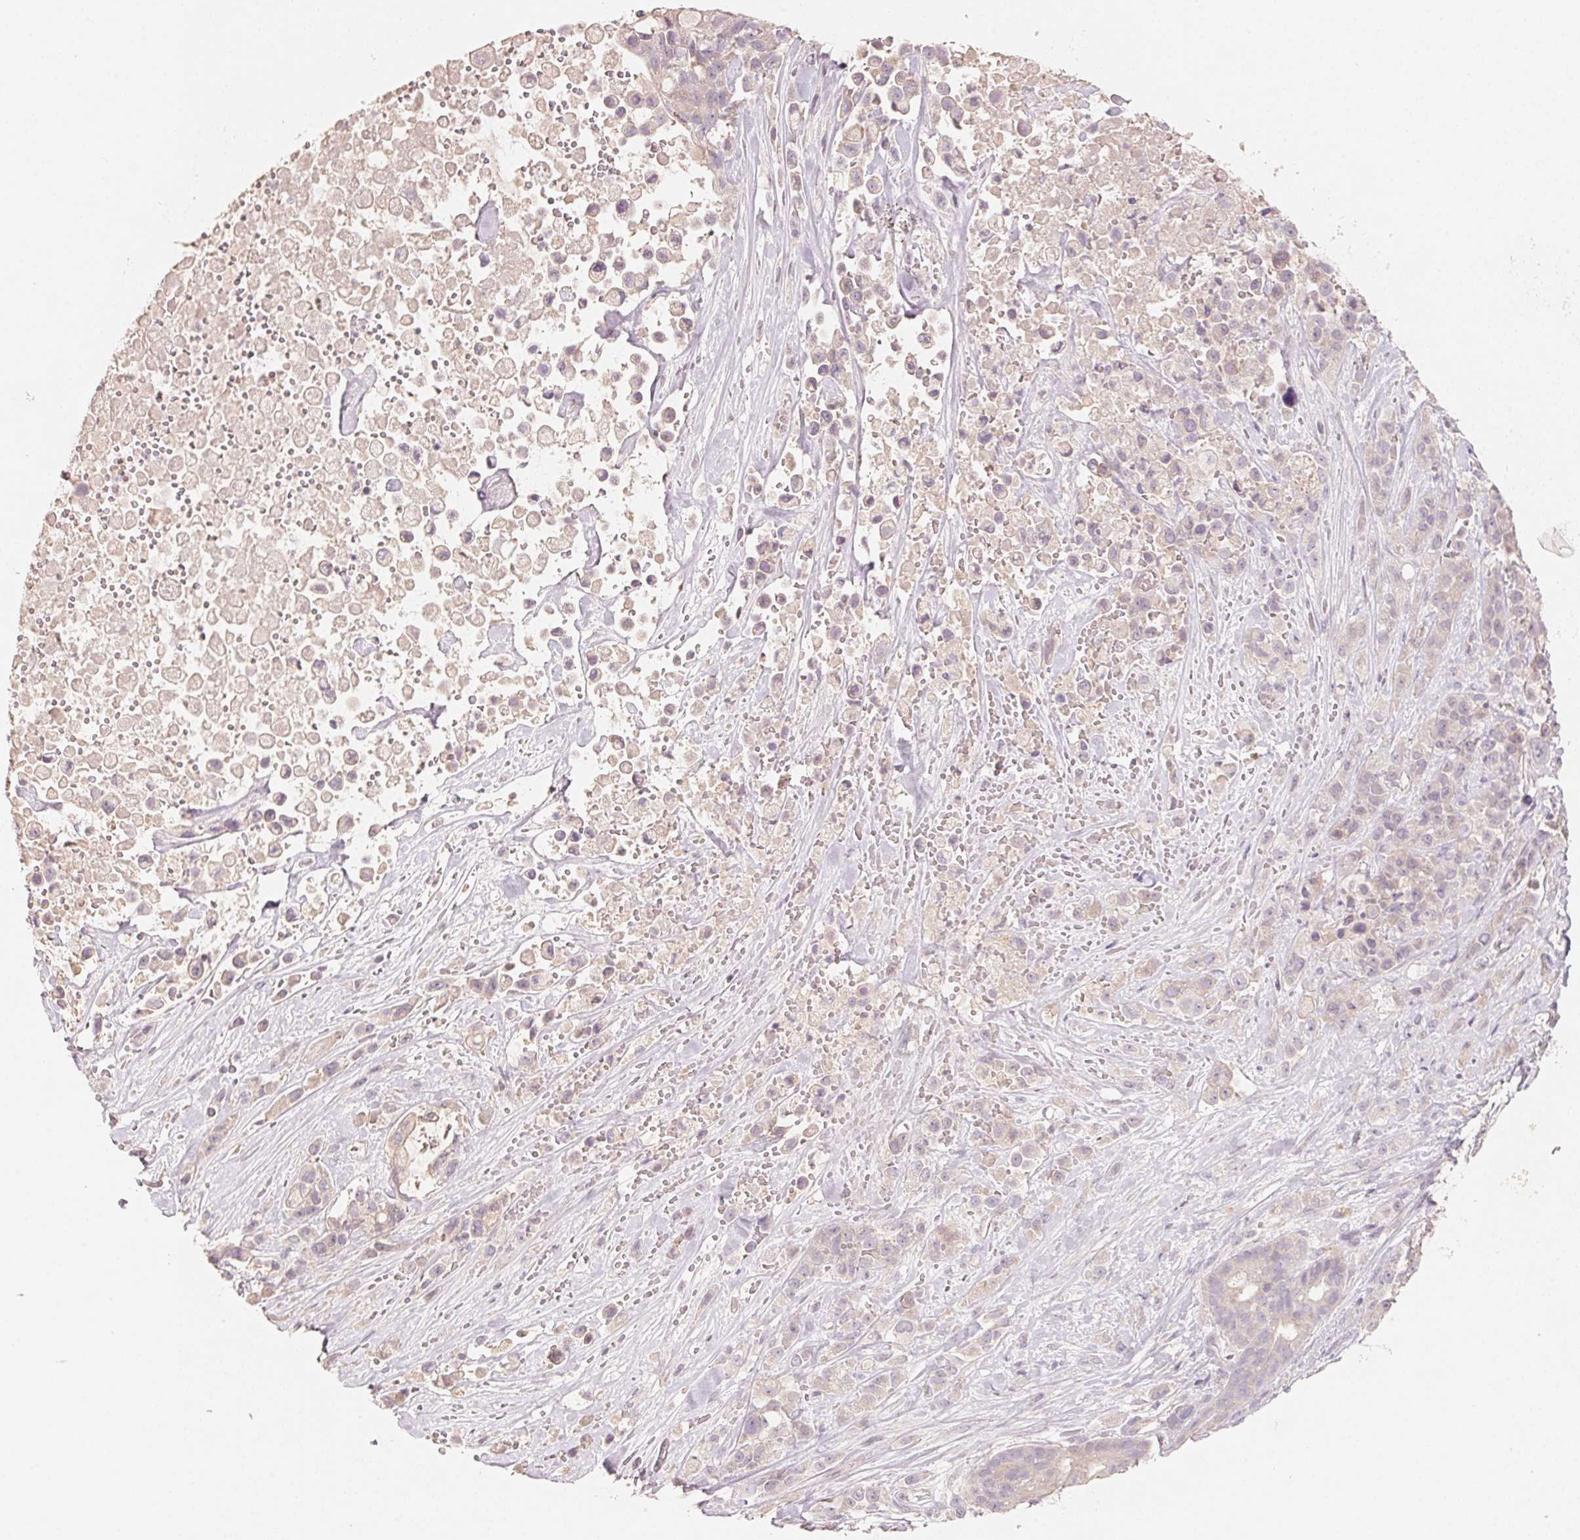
{"staining": {"intensity": "negative", "quantity": "none", "location": "none"}, "tissue": "pancreatic cancer", "cell_type": "Tumor cells", "image_type": "cancer", "snomed": [{"axis": "morphology", "description": "Adenocarcinoma, NOS"}, {"axis": "topography", "description": "Pancreas"}], "caption": "Human adenocarcinoma (pancreatic) stained for a protein using immunohistochemistry (IHC) demonstrates no staining in tumor cells.", "gene": "TP53AIP1", "patient": {"sex": "male", "age": 44}}